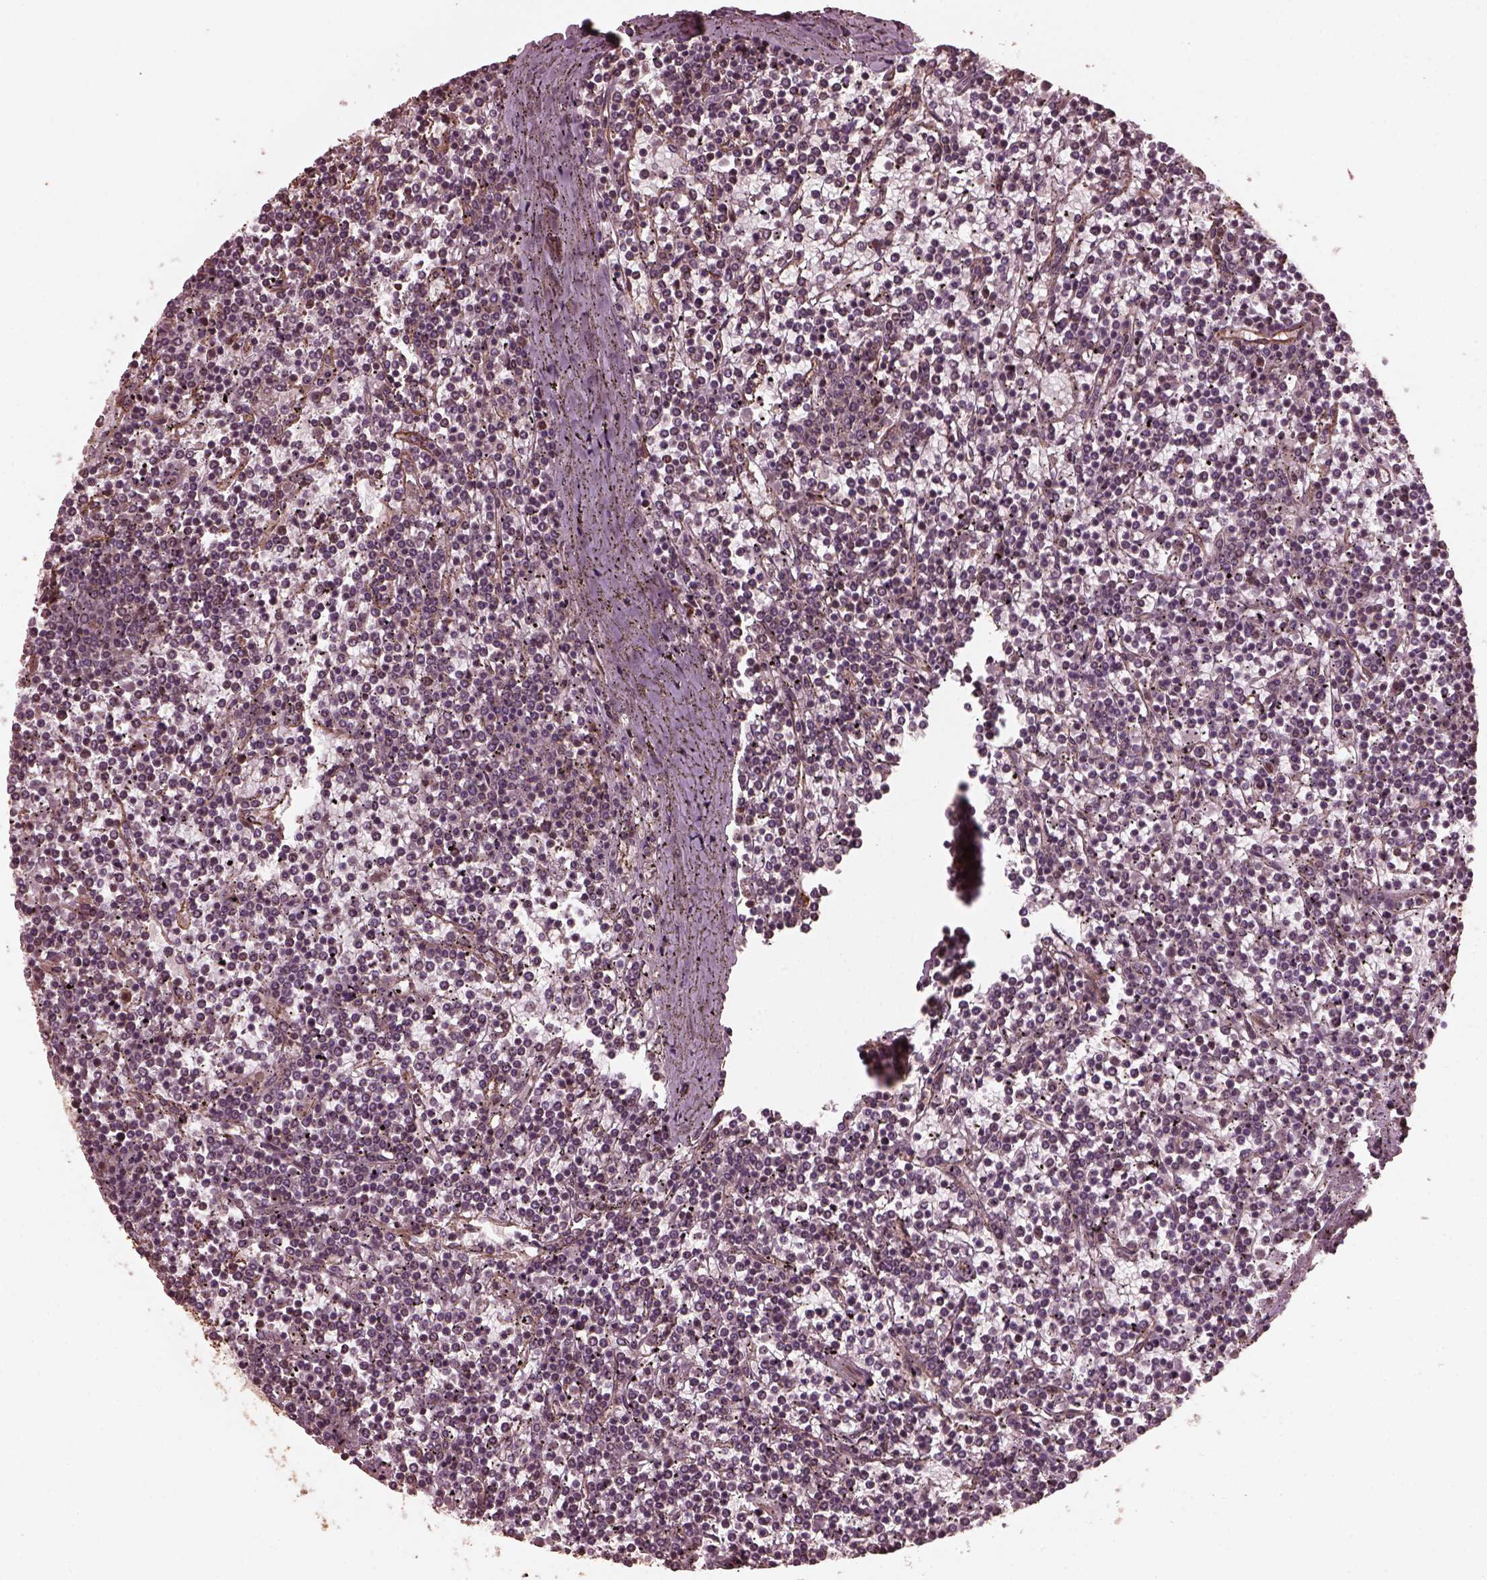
{"staining": {"intensity": "negative", "quantity": "none", "location": "none"}, "tissue": "lymphoma", "cell_type": "Tumor cells", "image_type": "cancer", "snomed": [{"axis": "morphology", "description": "Malignant lymphoma, non-Hodgkin's type, Low grade"}, {"axis": "topography", "description": "Spleen"}], "caption": "The IHC photomicrograph has no significant staining in tumor cells of lymphoma tissue.", "gene": "GTPBP1", "patient": {"sex": "female", "age": 19}}